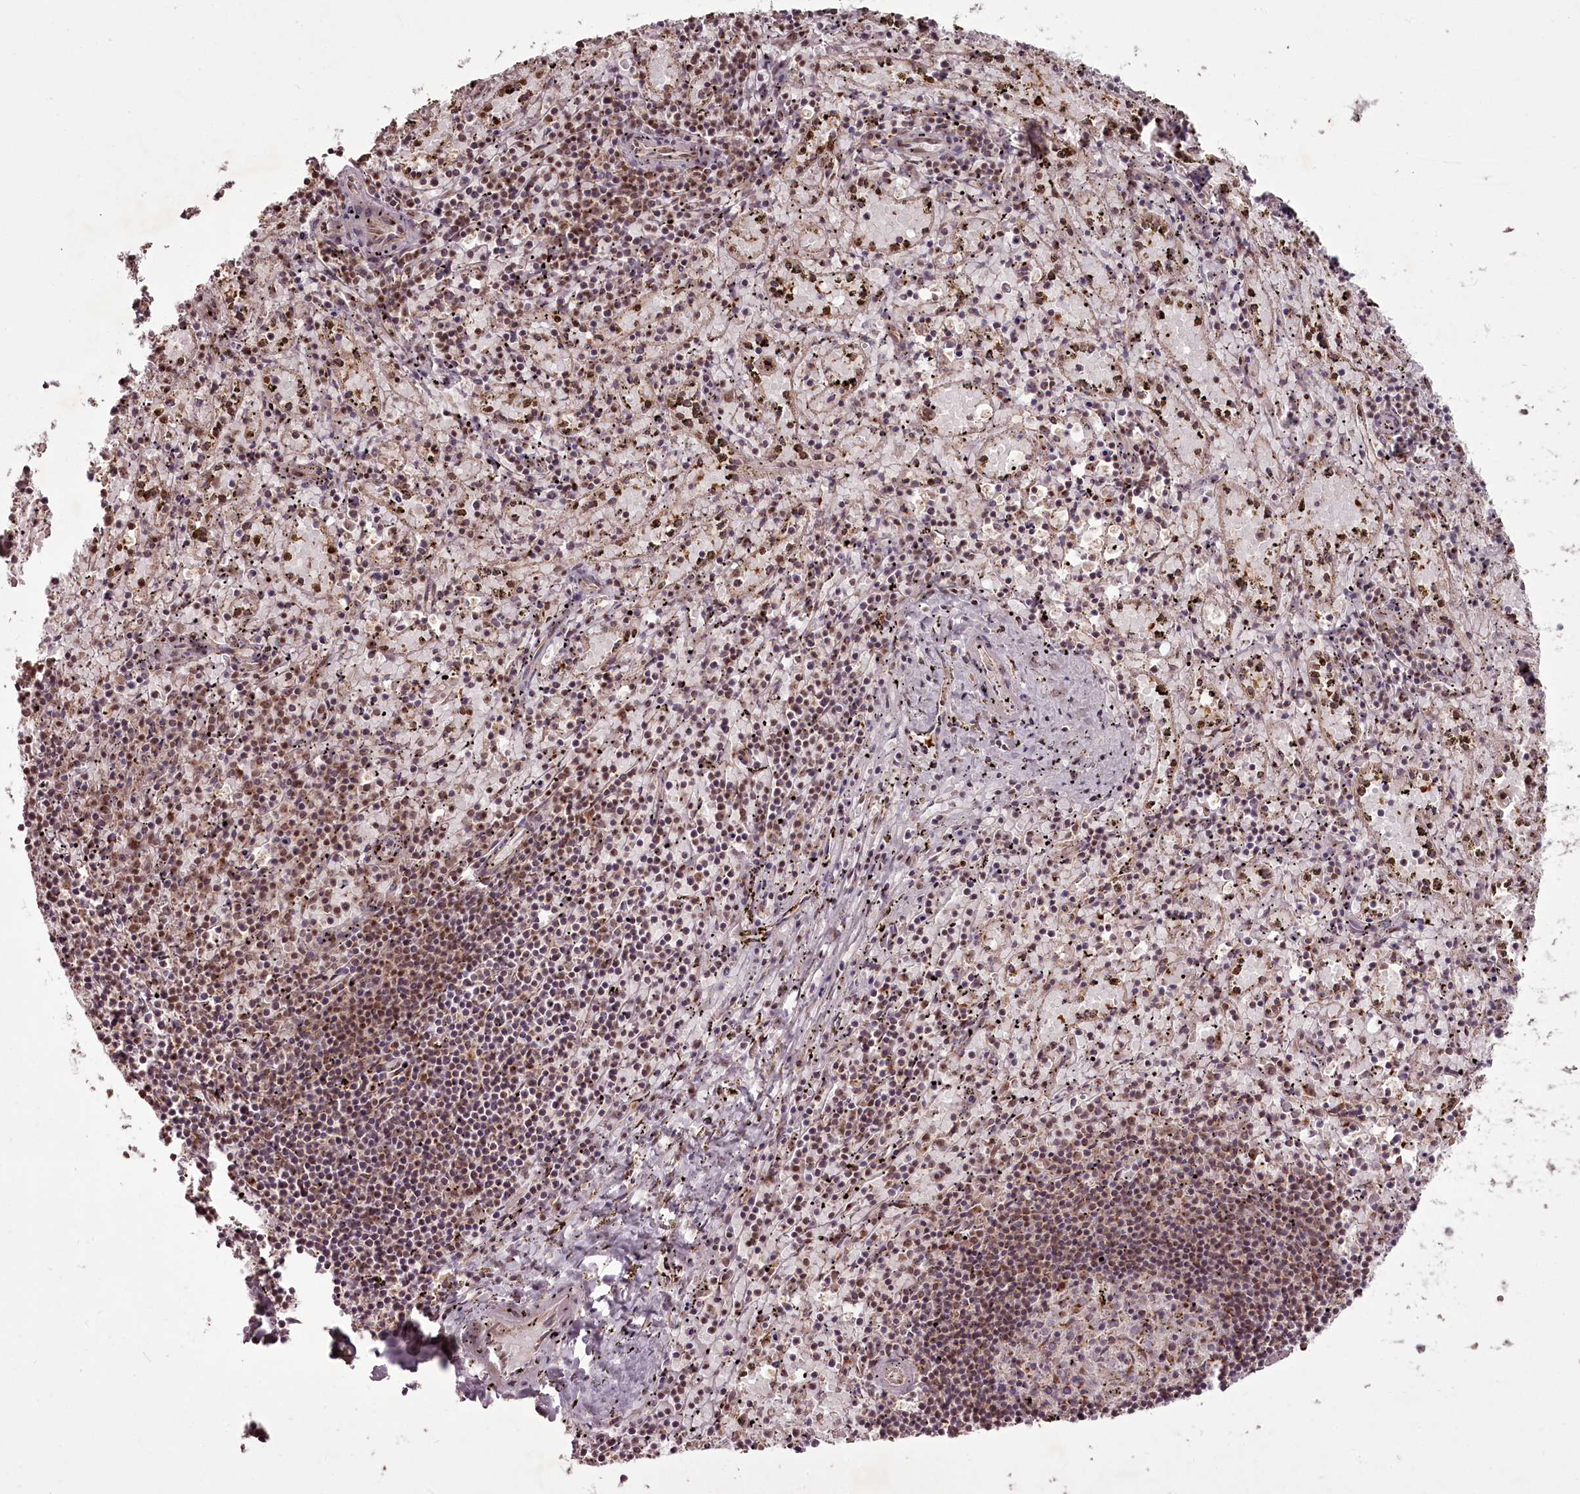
{"staining": {"intensity": "moderate", "quantity": ">75%", "location": "nuclear"}, "tissue": "spleen", "cell_type": "Cells in red pulp", "image_type": "normal", "snomed": [{"axis": "morphology", "description": "Normal tissue, NOS"}, {"axis": "topography", "description": "Spleen"}], "caption": "Spleen stained with DAB (3,3'-diaminobenzidine) immunohistochemistry (IHC) demonstrates medium levels of moderate nuclear positivity in approximately >75% of cells in red pulp. (Brightfield microscopy of DAB IHC at high magnification).", "gene": "CEP83", "patient": {"sex": "male", "age": 11}}